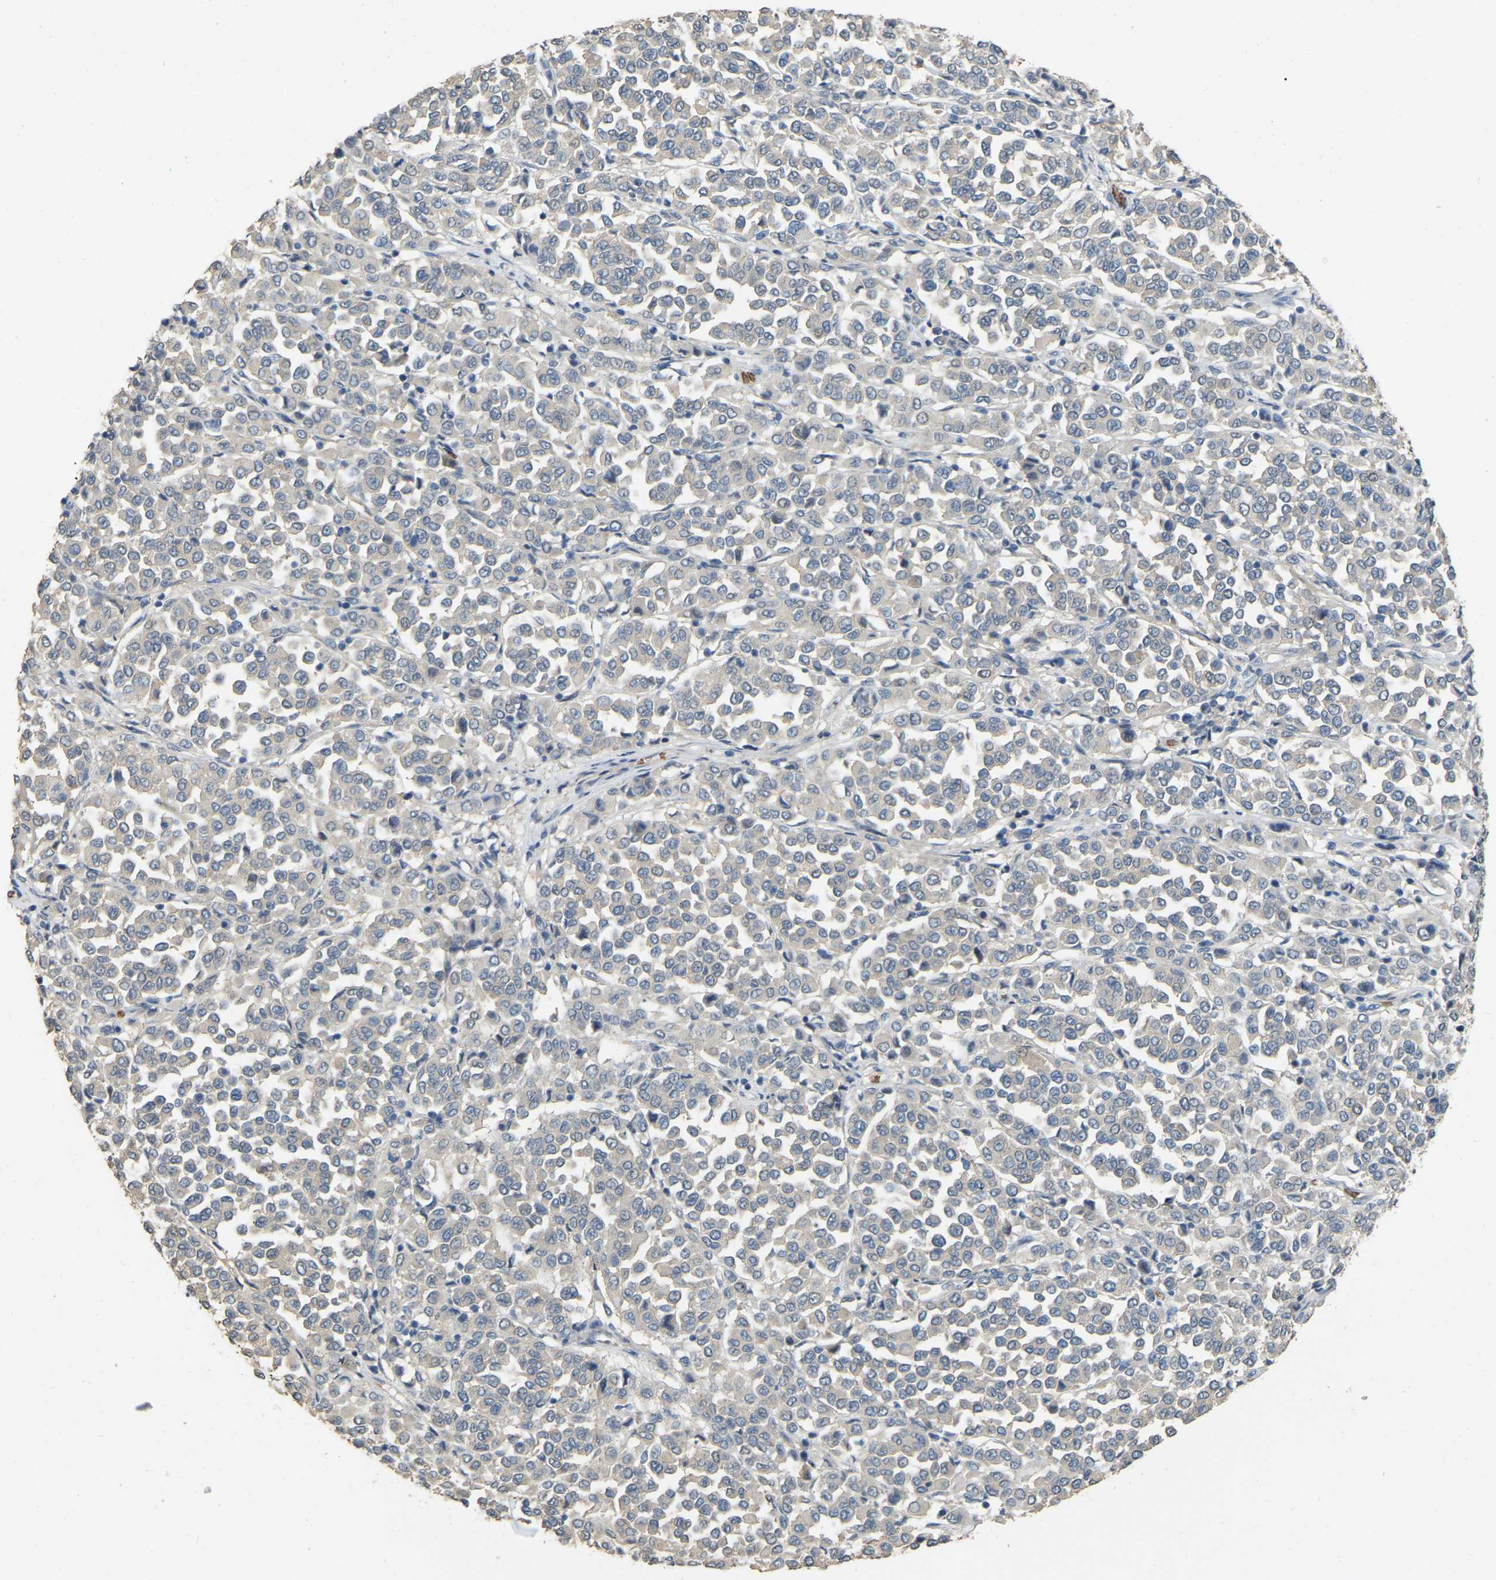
{"staining": {"intensity": "negative", "quantity": "none", "location": "none"}, "tissue": "melanoma", "cell_type": "Tumor cells", "image_type": "cancer", "snomed": [{"axis": "morphology", "description": "Malignant melanoma, Metastatic site"}, {"axis": "topography", "description": "Pancreas"}], "caption": "The micrograph reveals no staining of tumor cells in malignant melanoma (metastatic site). (DAB immunohistochemistry (IHC) with hematoxylin counter stain).", "gene": "CFAP298", "patient": {"sex": "female", "age": 30}}